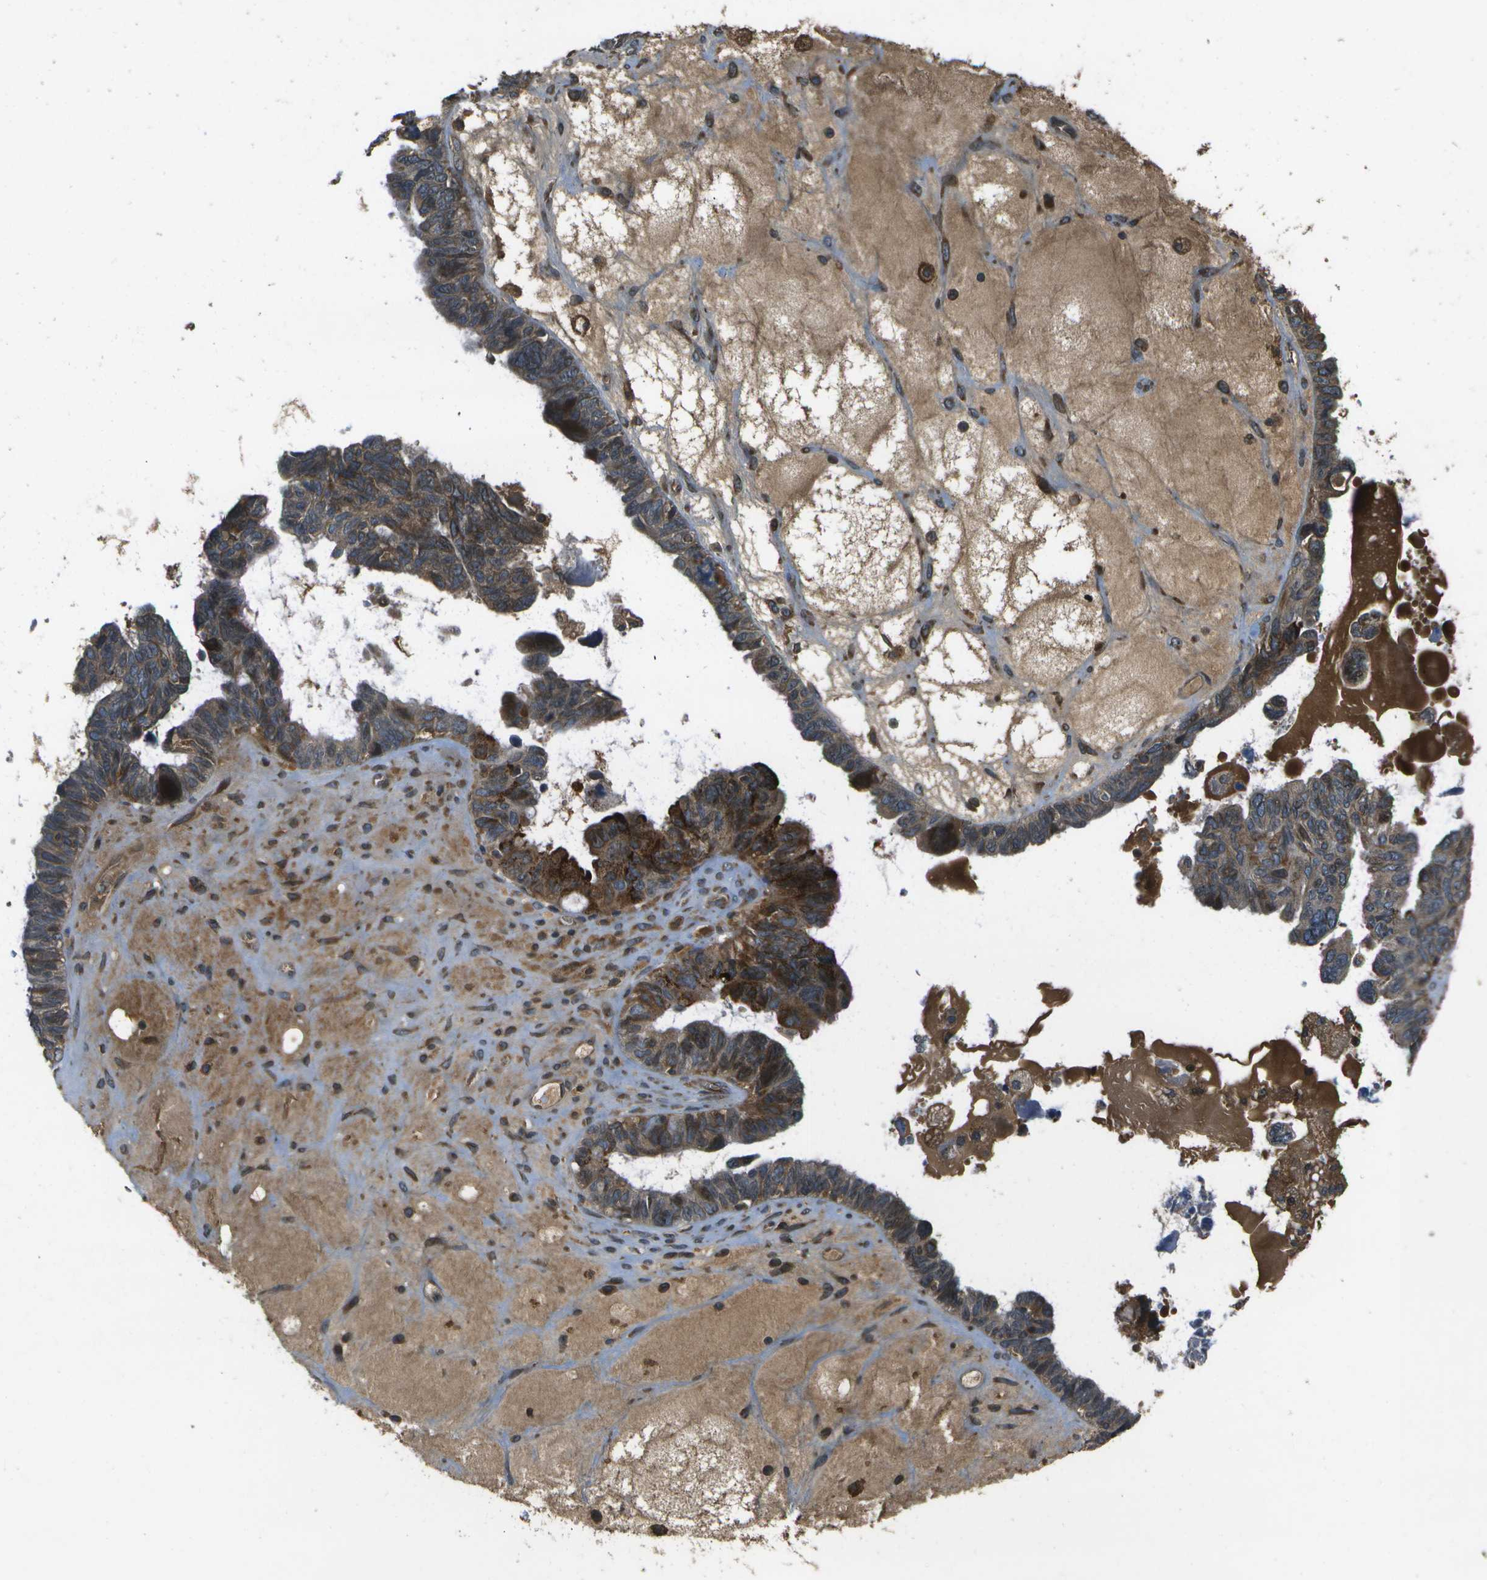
{"staining": {"intensity": "moderate", "quantity": ">75%", "location": "cytoplasmic/membranous"}, "tissue": "ovarian cancer", "cell_type": "Tumor cells", "image_type": "cancer", "snomed": [{"axis": "morphology", "description": "Cystadenocarcinoma, serous, NOS"}, {"axis": "topography", "description": "Ovary"}], "caption": "Immunohistochemistry image of human ovarian cancer stained for a protein (brown), which demonstrates medium levels of moderate cytoplasmic/membranous staining in about >75% of tumor cells.", "gene": "HFE", "patient": {"sex": "female", "age": 79}}